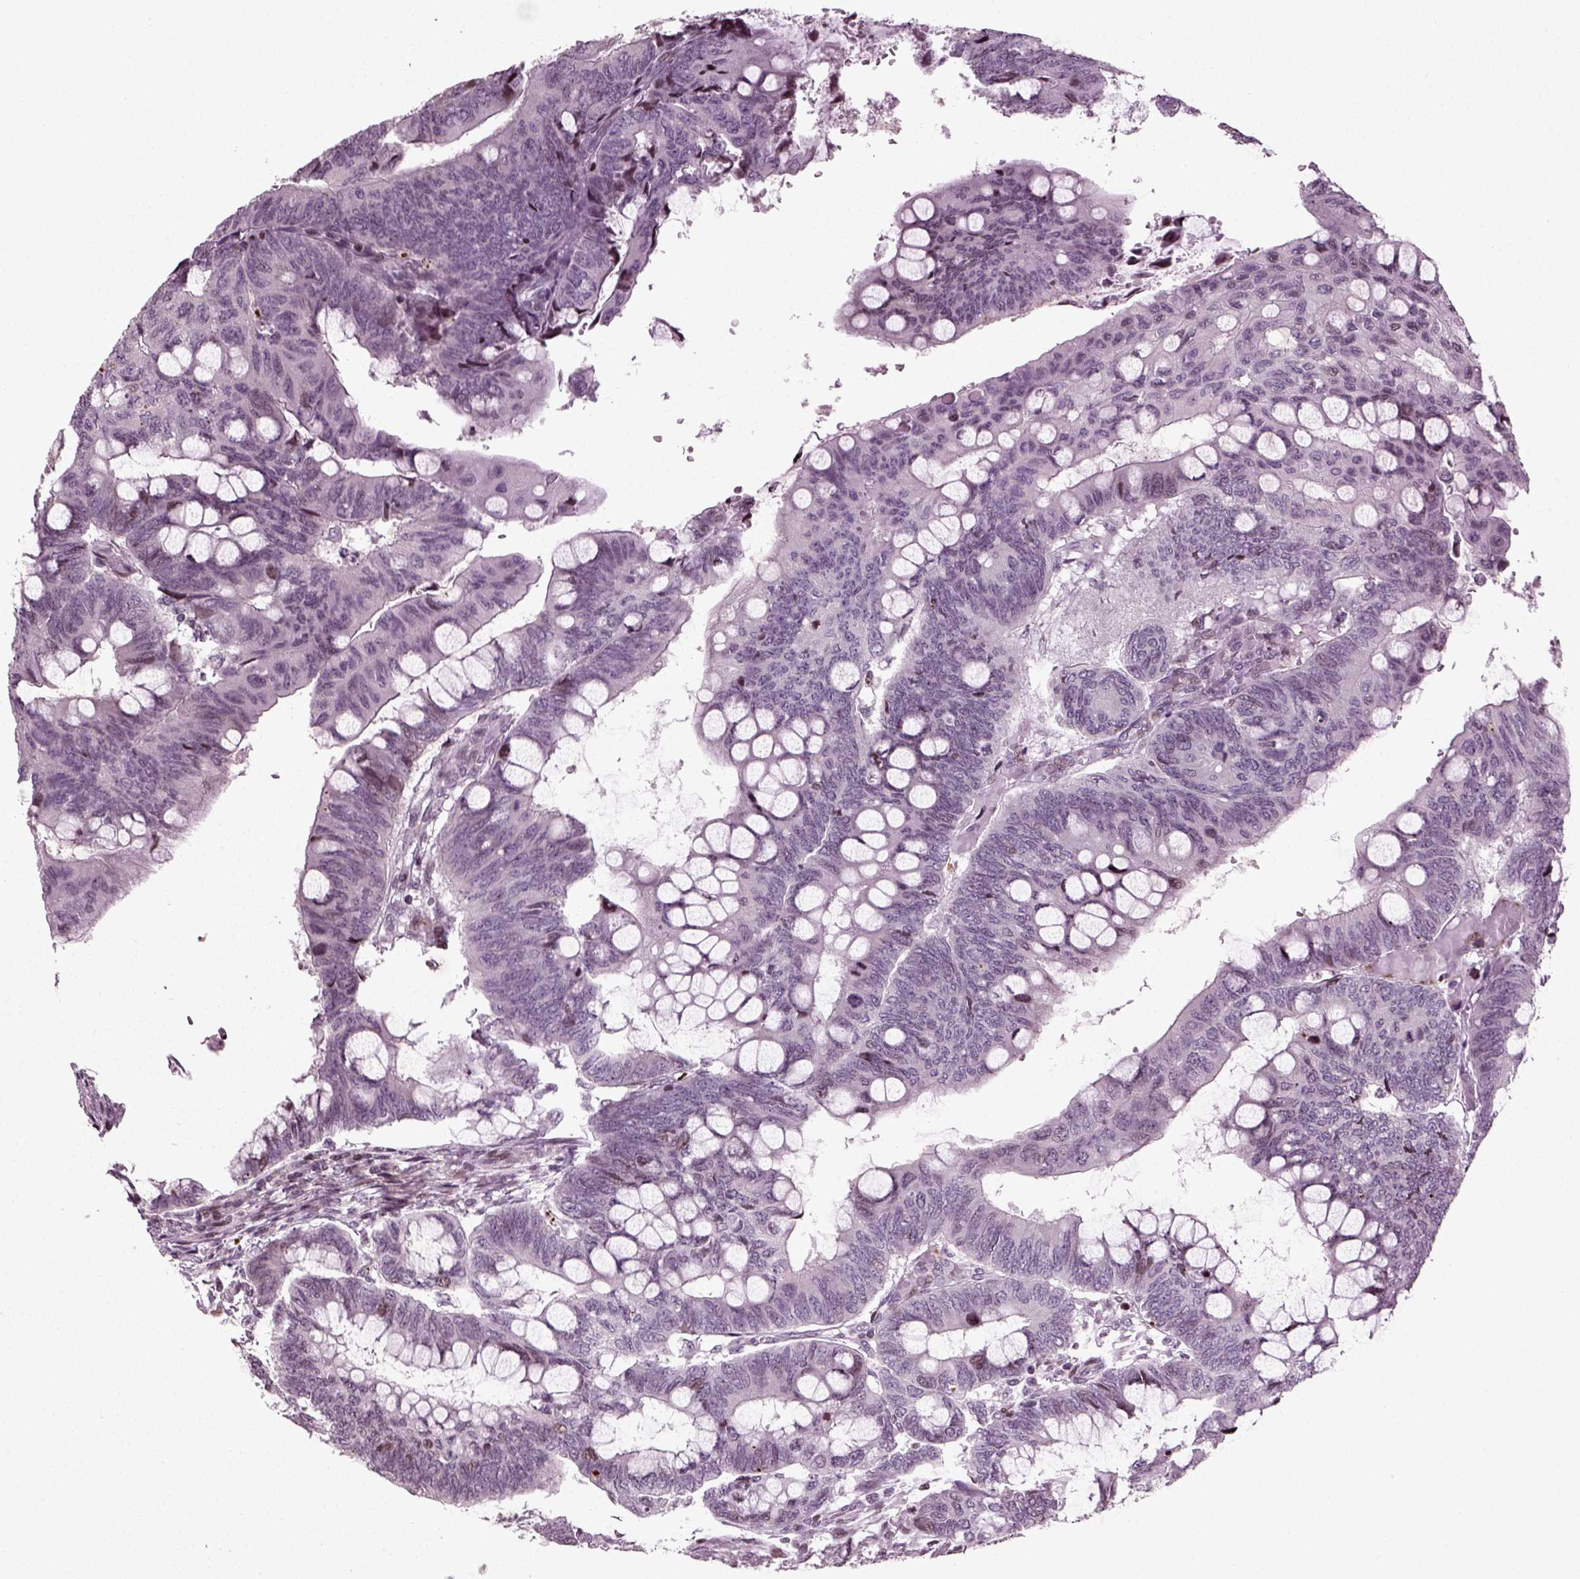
{"staining": {"intensity": "moderate", "quantity": "<25%", "location": "nuclear"}, "tissue": "colorectal cancer", "cell_type": "Tumor cells", "image_type": "cancer", "snomed": [{"axis": "morphology", "description": "Normal tissue, NOS"}, {"axis": "morphology", "description": "Adenocarcinoma, NOS"}, {"axis": "topography", "description": "Rectum"}], "caption": "Immunohistochemistry (DAB) staining of colorectal cancer reveals moderate nuclear protein staining in approximately <25% of tumor cells.", "gene": "HEYL", "patient": {"sex": "male", "age": 92}}